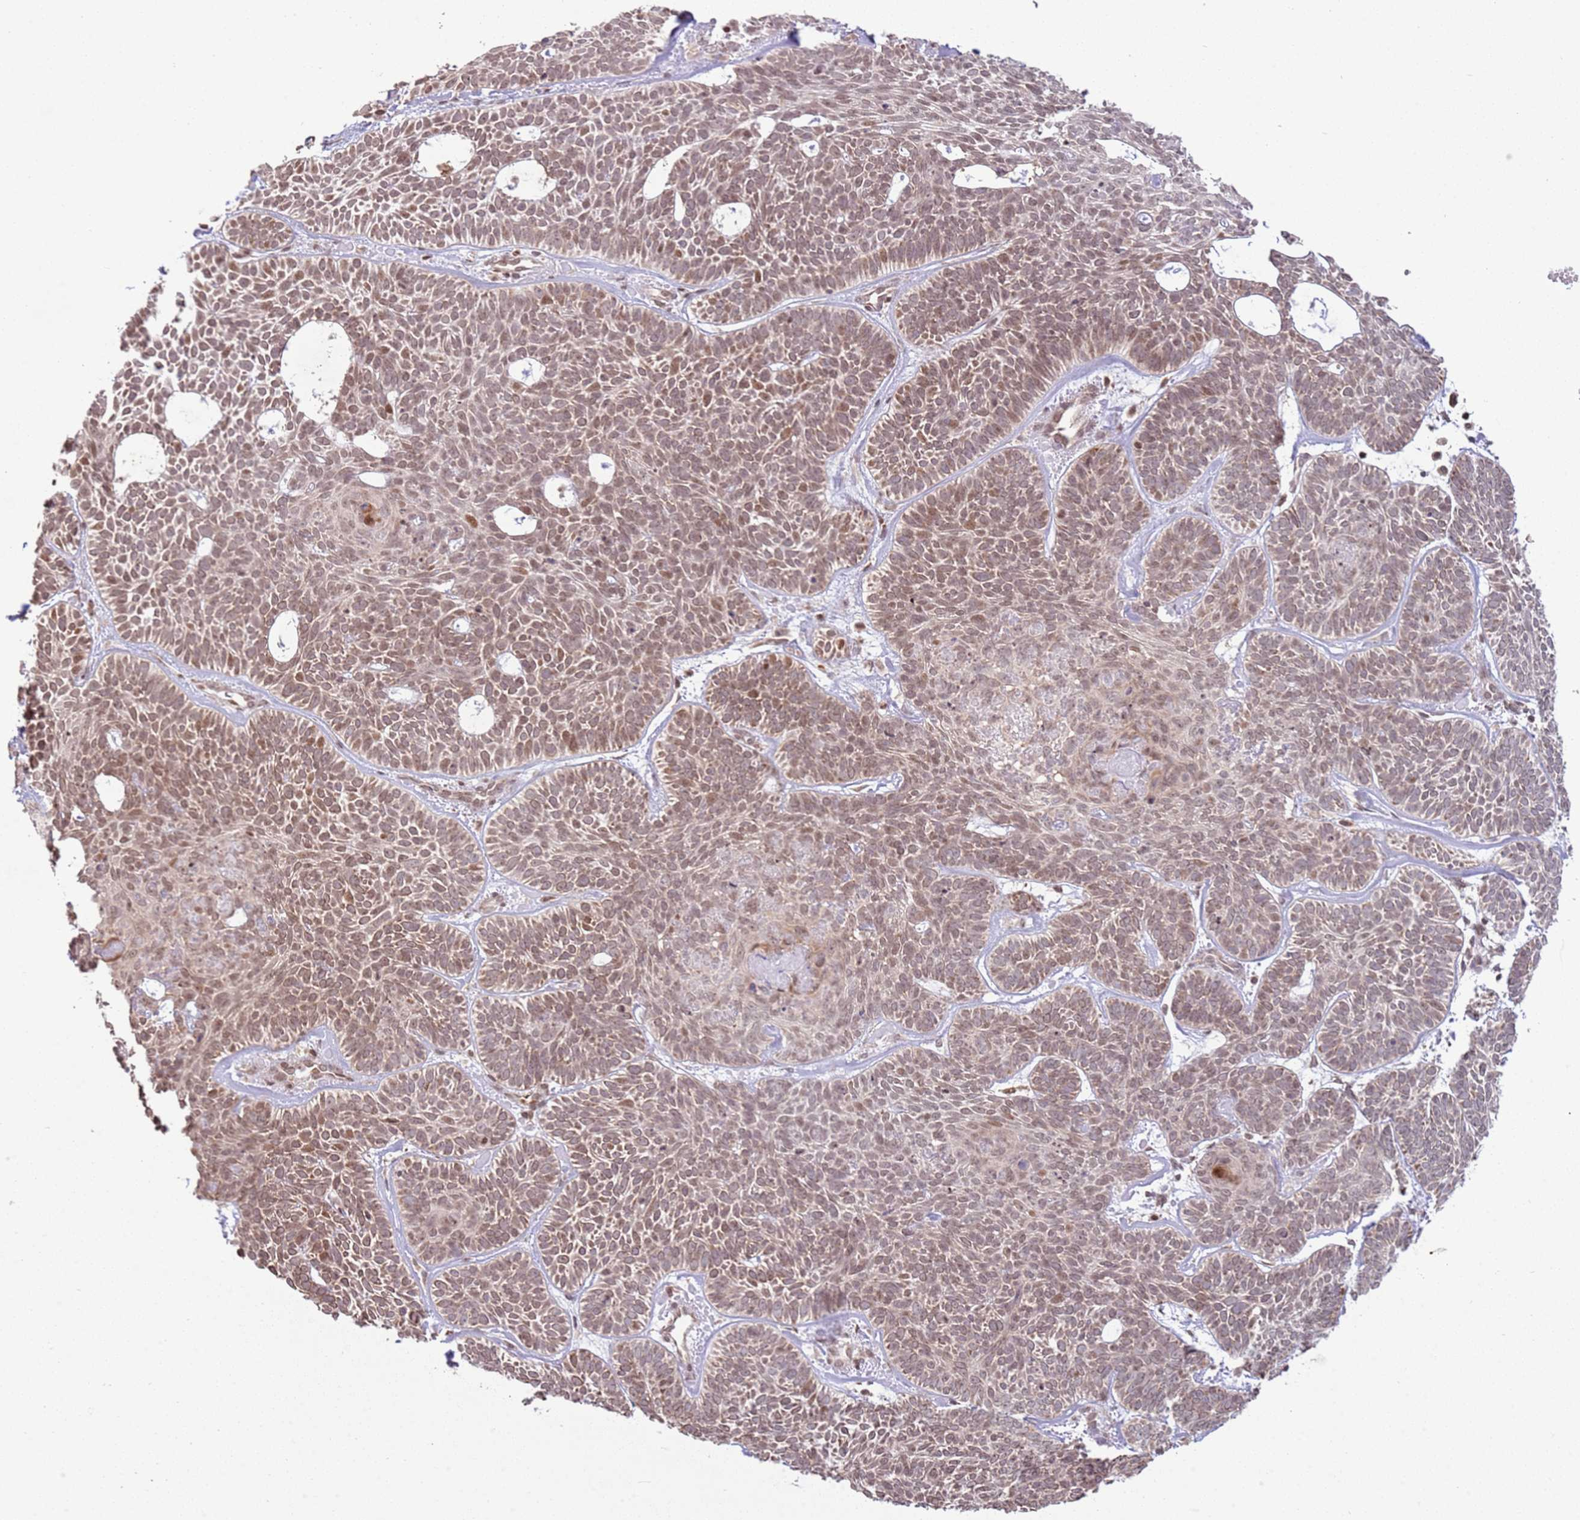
{"staining": {"intensity": "moderate", "quantity": ">75%", "location": "cytoplasmic/membranous"}, "tissue": "skin cancer", "cell_type": "Tumor cells", "image_type": "cancer", "snomed": [{"axis": "morphology", "description": "Basal cell carcinoma"}, {"axis": "topography", "description": "Skin"}], "caption": "Immunohistochemical staining of human basal cell carcinoma (skin) demonstrates medium levels of moderate cytoplasmic/membranous staining in approximately >75% of tumor cells. Immunohistochemistry stains the protein of interest in brown and the nuclei are stained blue.", "gene": "SCAF1", "patient": {"sex": "male", "age": 85}}